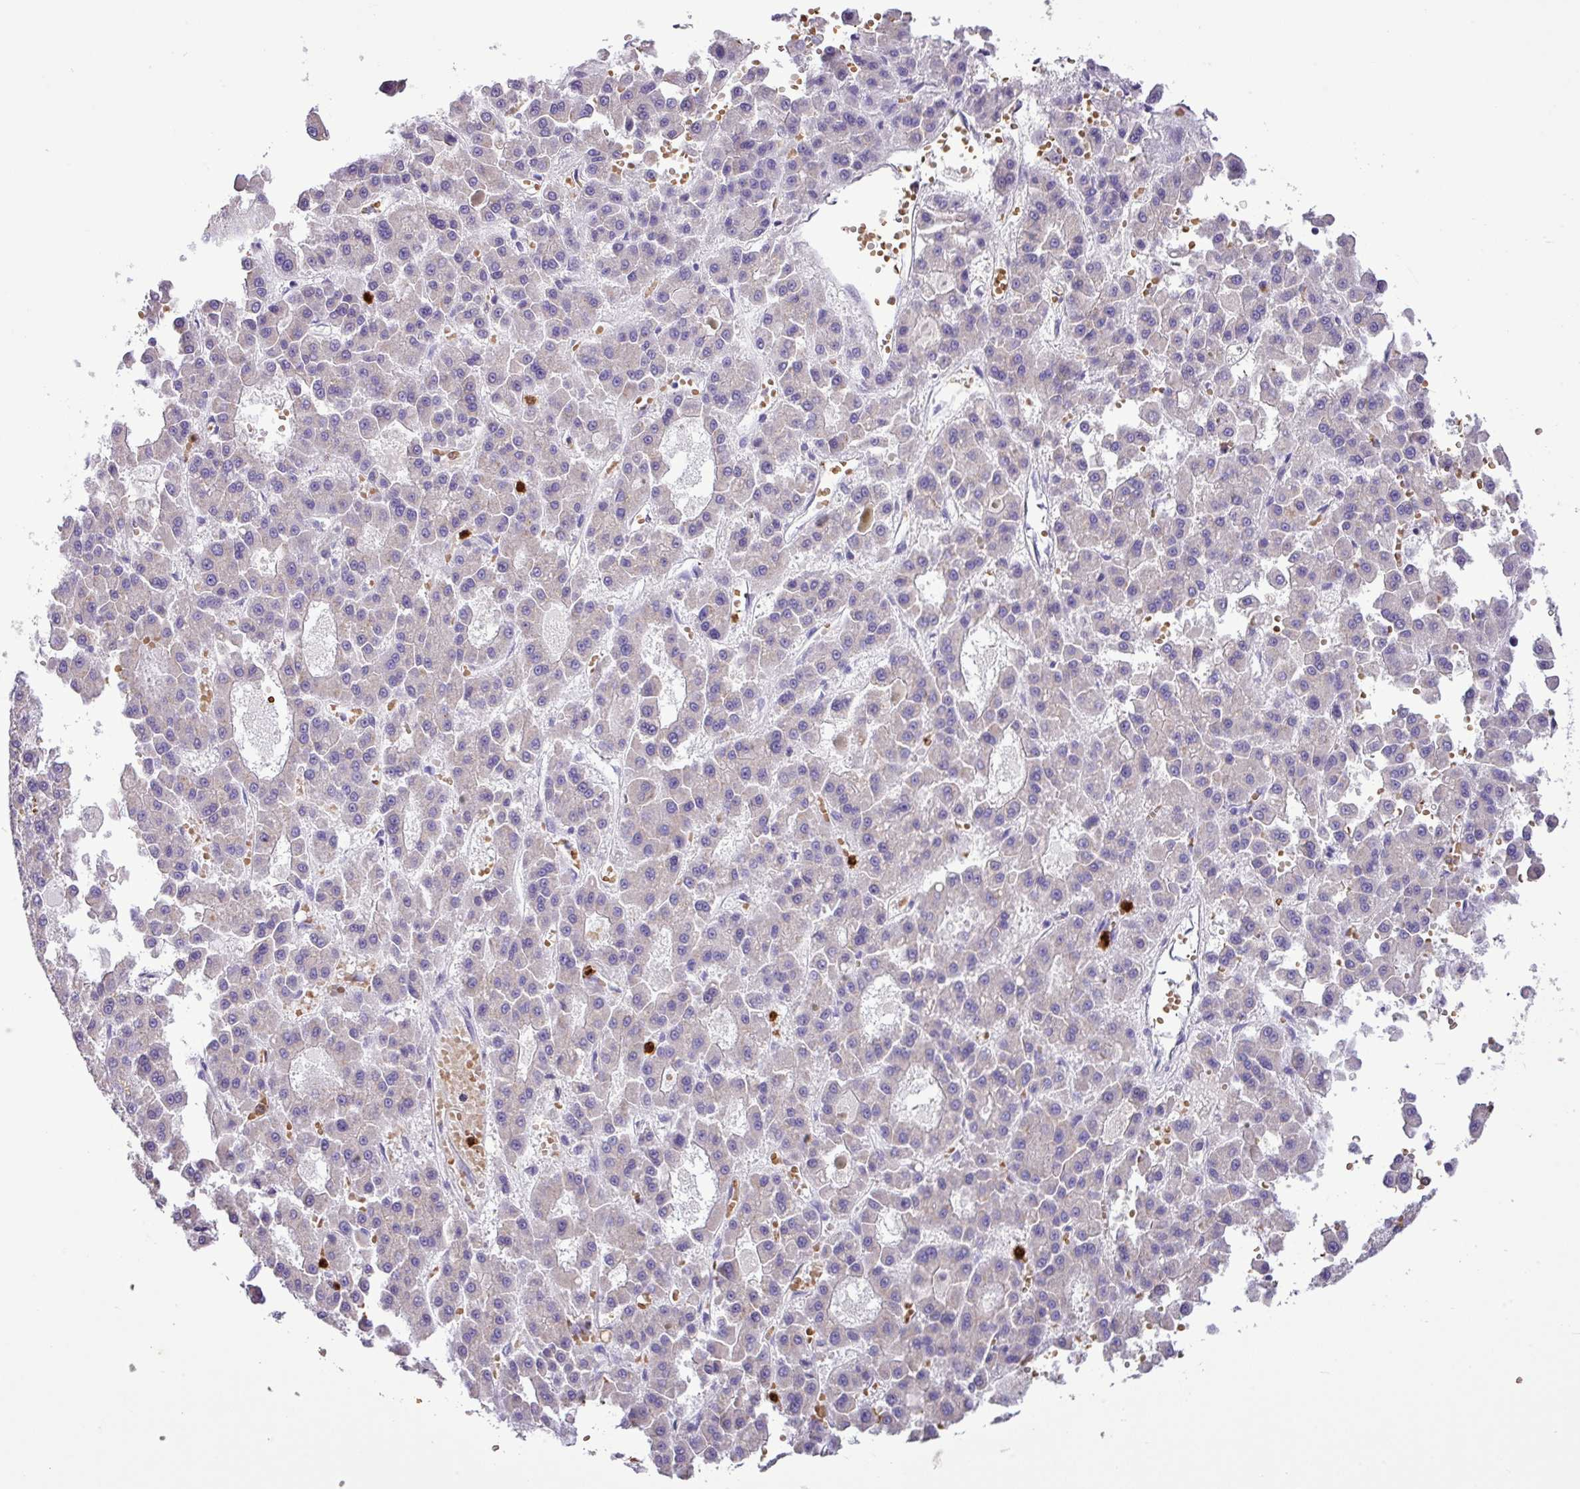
{"staining": {"intensity": "negative", "quantity": "none", "location": "none"}, "tissue": "liver cancer", "cell_type": "Tumor cells", "image_type": "cancer", "snomed": [{"axis": "morphology", "description": "Carcinoma, Hepatocellular, NOS"}, {"axis": "topography", "description": "Liver"}], "caption": "This is an immunohistochemistry (IHC) photomicrograph of liver hepatocellular carcinoma. There is no expression in tumor cells.", "gene": "MGAT4B", "patient": {"sex": "male", "age": 70}}